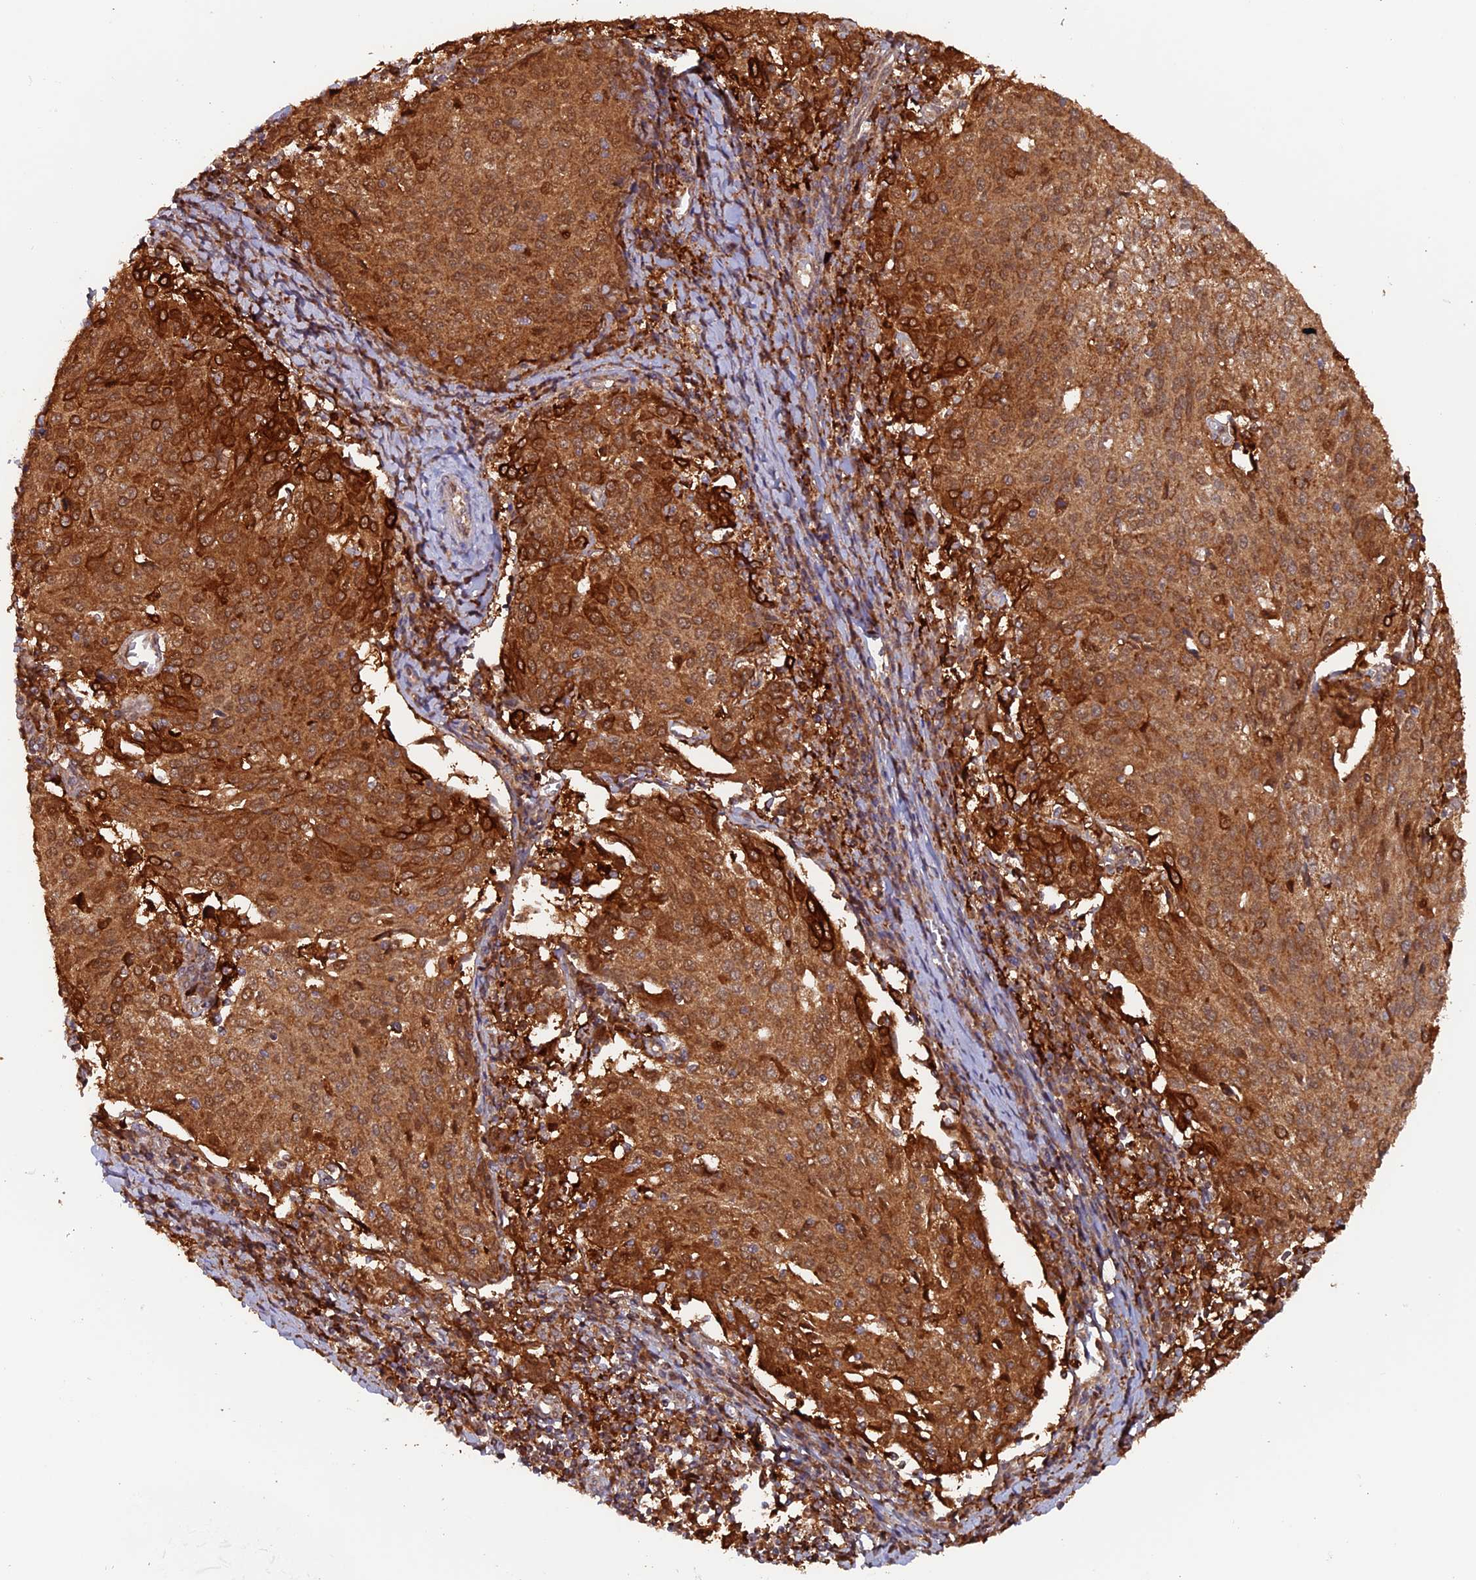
{"staining": {"intensity": "strong", "quantity": ">75%", "location": "cytoplasmic/membranous"}, "tissue": "cervical cancer", "cell_type": "Tumor cells", "image_type": "cancer", "snomed": [{"axis": "morphology", "description": "Squamous cell carcinoma, NOS"}, {"axis": "topography", "description": "Cervix"}], "caption": "Cervical squamous cell carcinoma was stained to show a protein in brown. There is high levels of strong cytoplasmic/membranous staining in approximately >75% of tumor cells.", "gene": "DTYMK", "patient": {"sex": "female", "age": 46}}